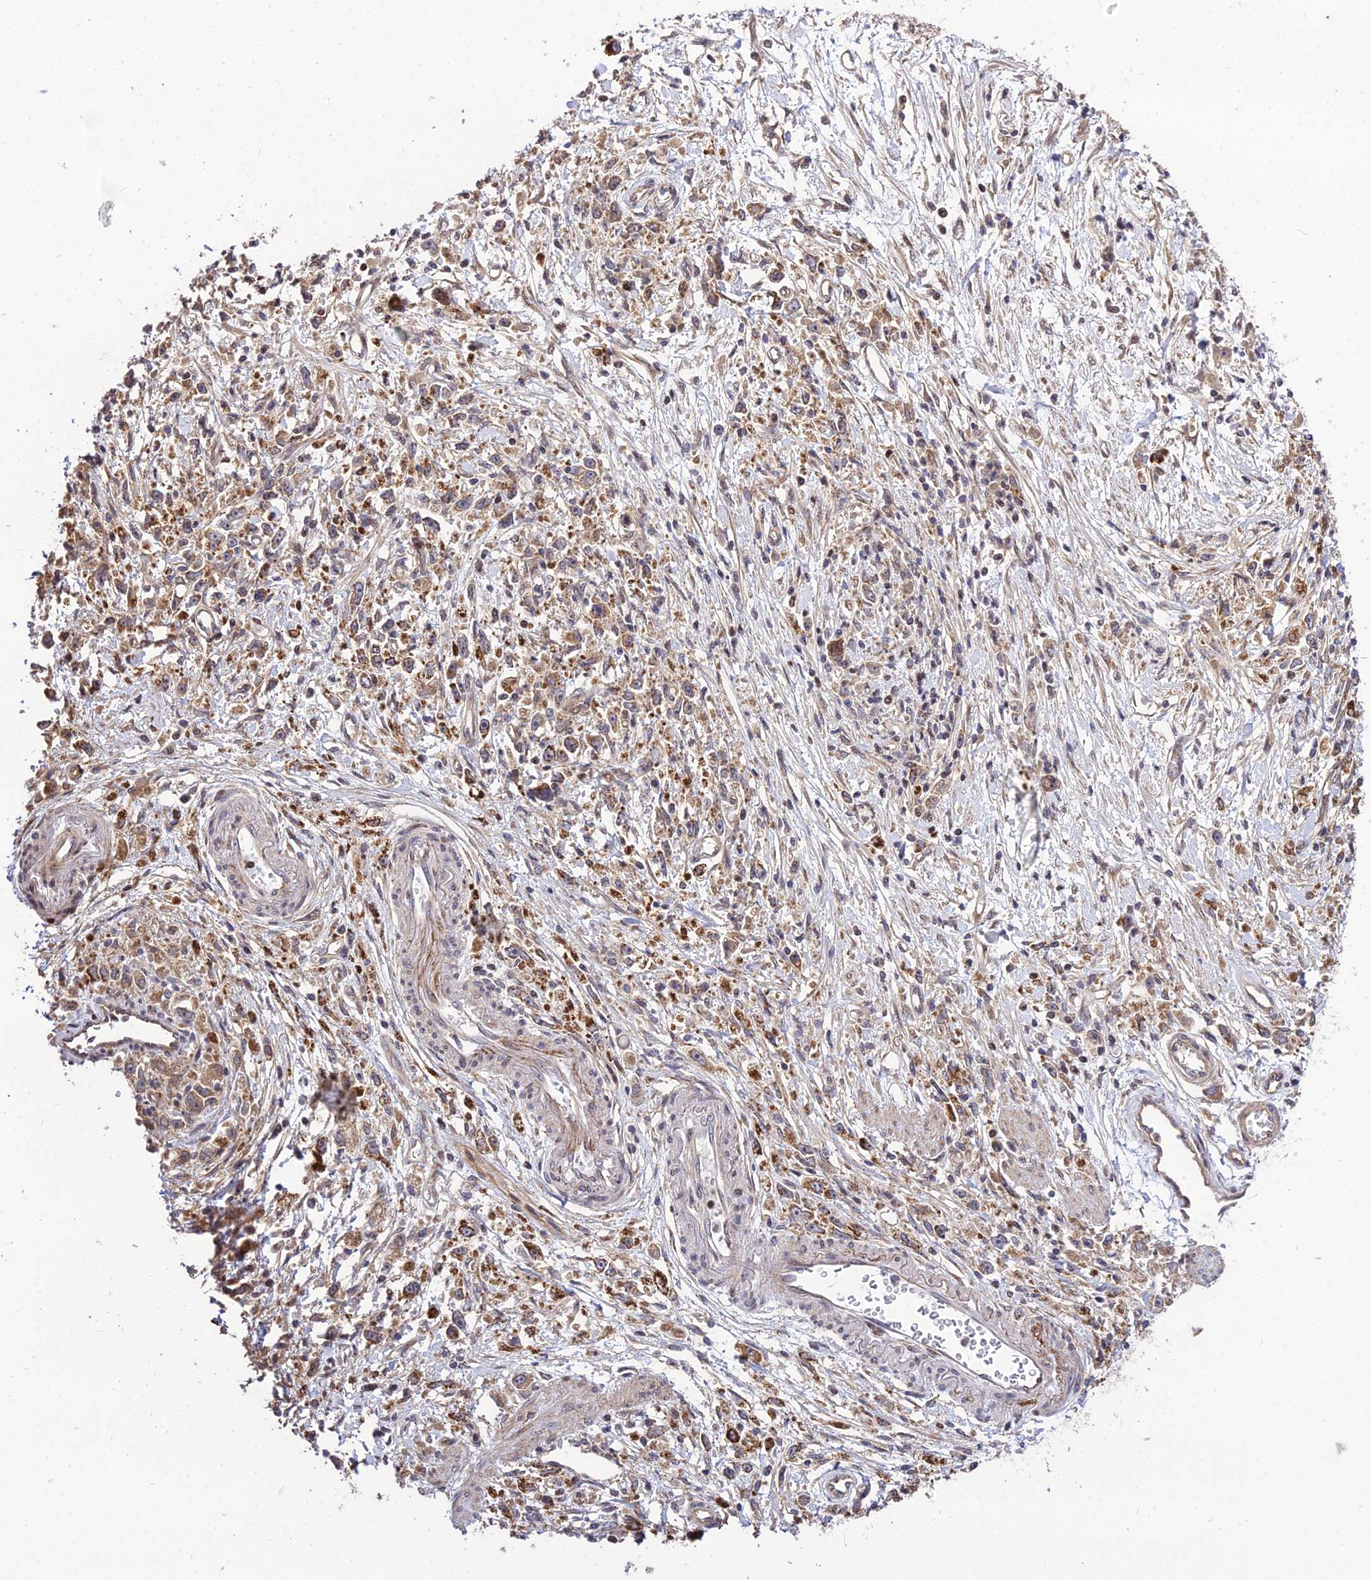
{"staining": {"intensity": "moderate", "quantity": ">75%", "location": "cytoplasmic/membranous"}, "tissue": "stomach cancer", "cell_type": "Tumor cells", "image_type": "cancer", "snomed": [{"axis": "morphology", "description": "Adenocarcinoma, NOS"}, {"axis": "topography", "description": "Stomach"}], "caption": "IHC histopathology image of stomach cancer stained for a protein (brown), which displays medium levels of moderate cytoplasmic/membranous positivity in approximately >75% of tumor cells.", "gene": "SMG6", "patient": {"sex": "female", "age": 59}}